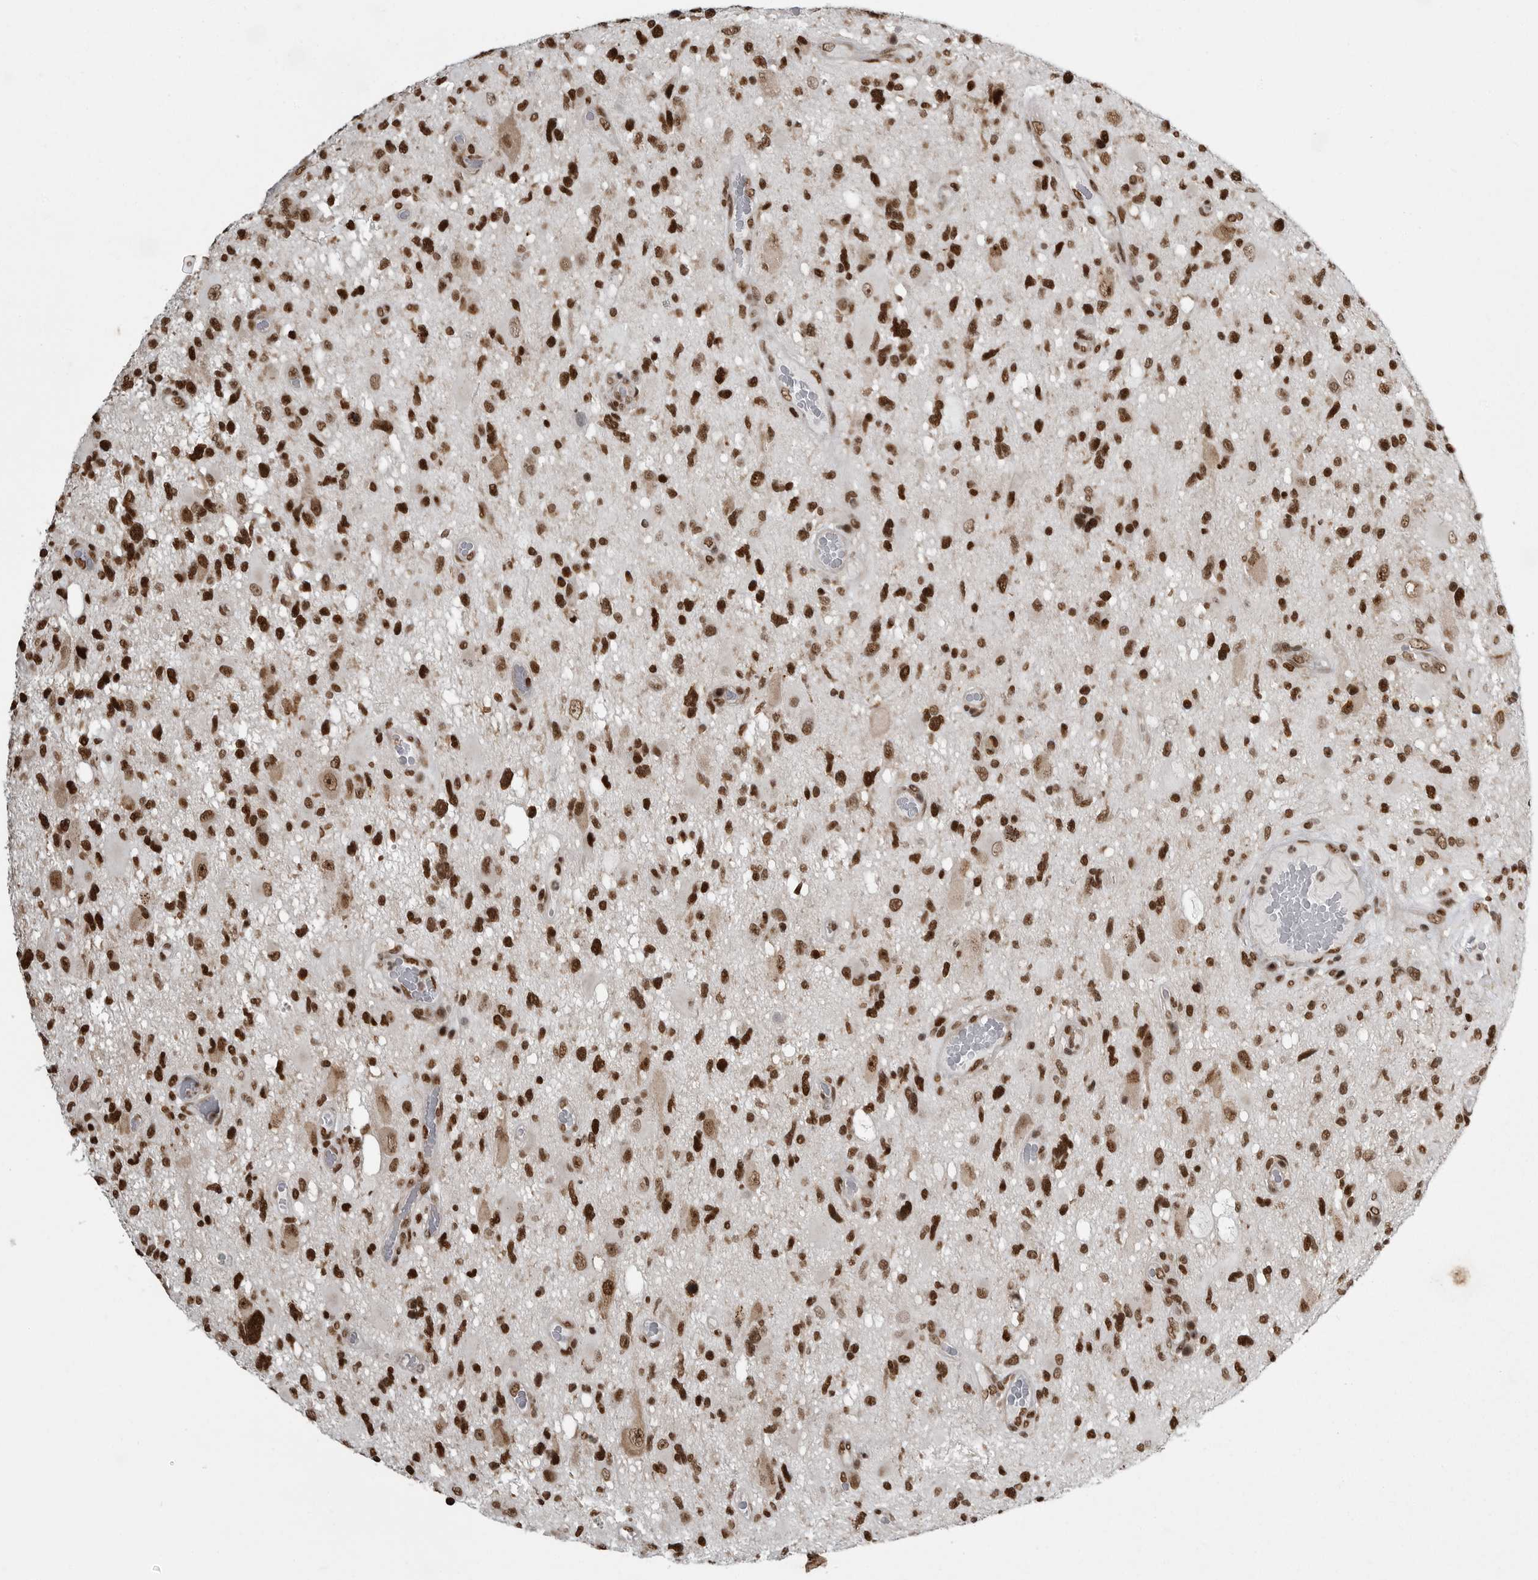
{"staining": {"intensity": "strong", "quantity": ">75%", "location": "nuclear"}, "tissue": "glioma", "cell_type": "Tumor cells", "image_type": "cancer", "snomed": [{"axis": "morphology", "description": "Glioma, malignant, High grade"}, {"axis": "topography", "description": "Brain"}], "caption": "Immunohistochemistry (IHC) (DAB) staining of human malignant glioma (high-grade) reveals strong nuclear protein expression in approximately >75% of tumor cells.", "gene": "YAF2", "patient": {"sex": "male", "age": 33}}